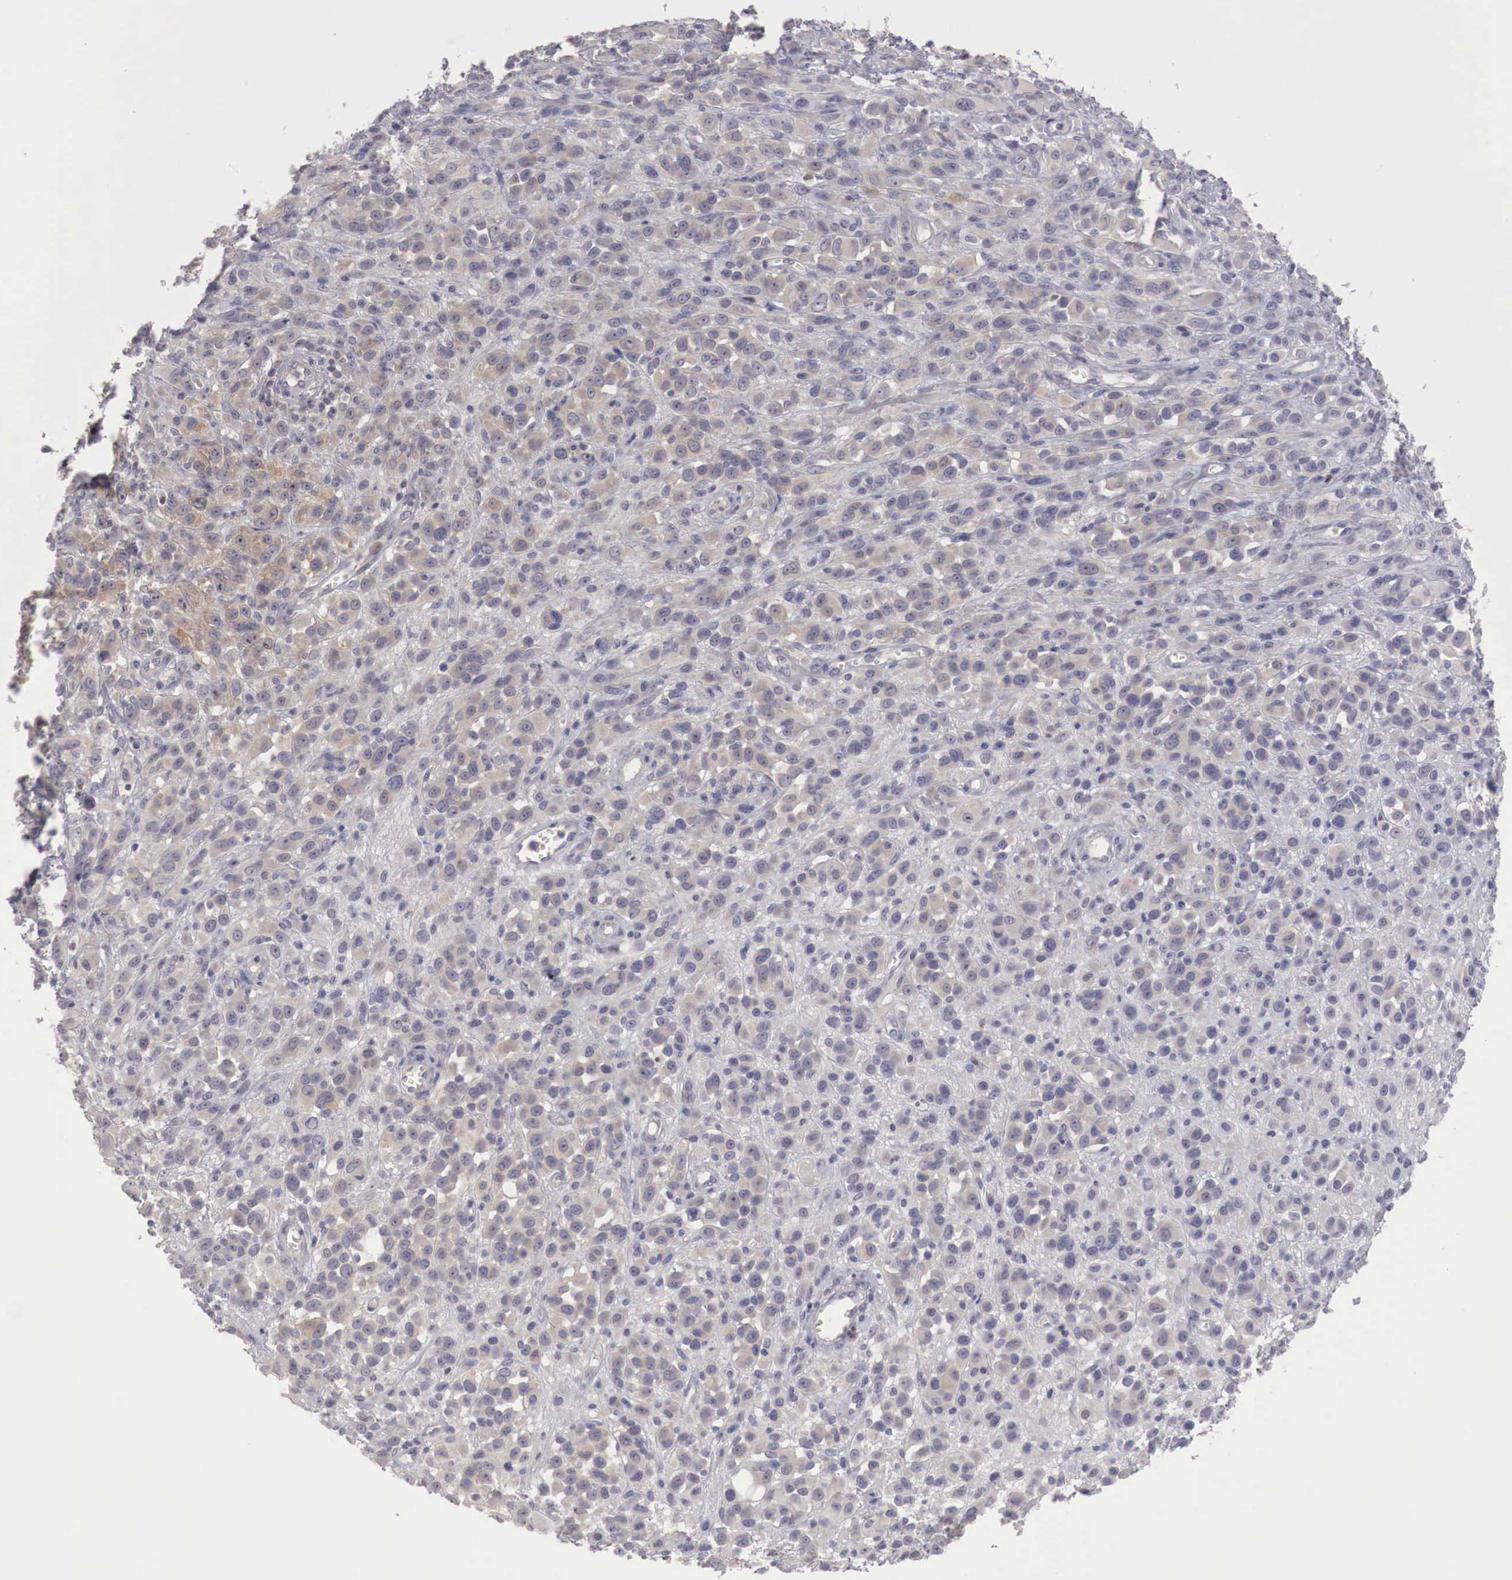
{"staining": {"intensity": "negative", "quantity": "none", "location": "none"}, "tissue": "melanoma", "cell_type": "Tumor cells", "image_type": "cancer", "snomed": [{"axis": "morphology", "description": "Malignant melanoma, NOS"}, {"axis": "topography", "description": "Skin"}], "caption": "High magnification brightfield microscopy of melanoma stained with DAB (3,3'-diaminobenzidine) (brown) and counterstained with hematoxylin (blue): tumor cells show no significant positivity.", "gene": "GATA1", "patient": {"sex": "male", "age": 51}}